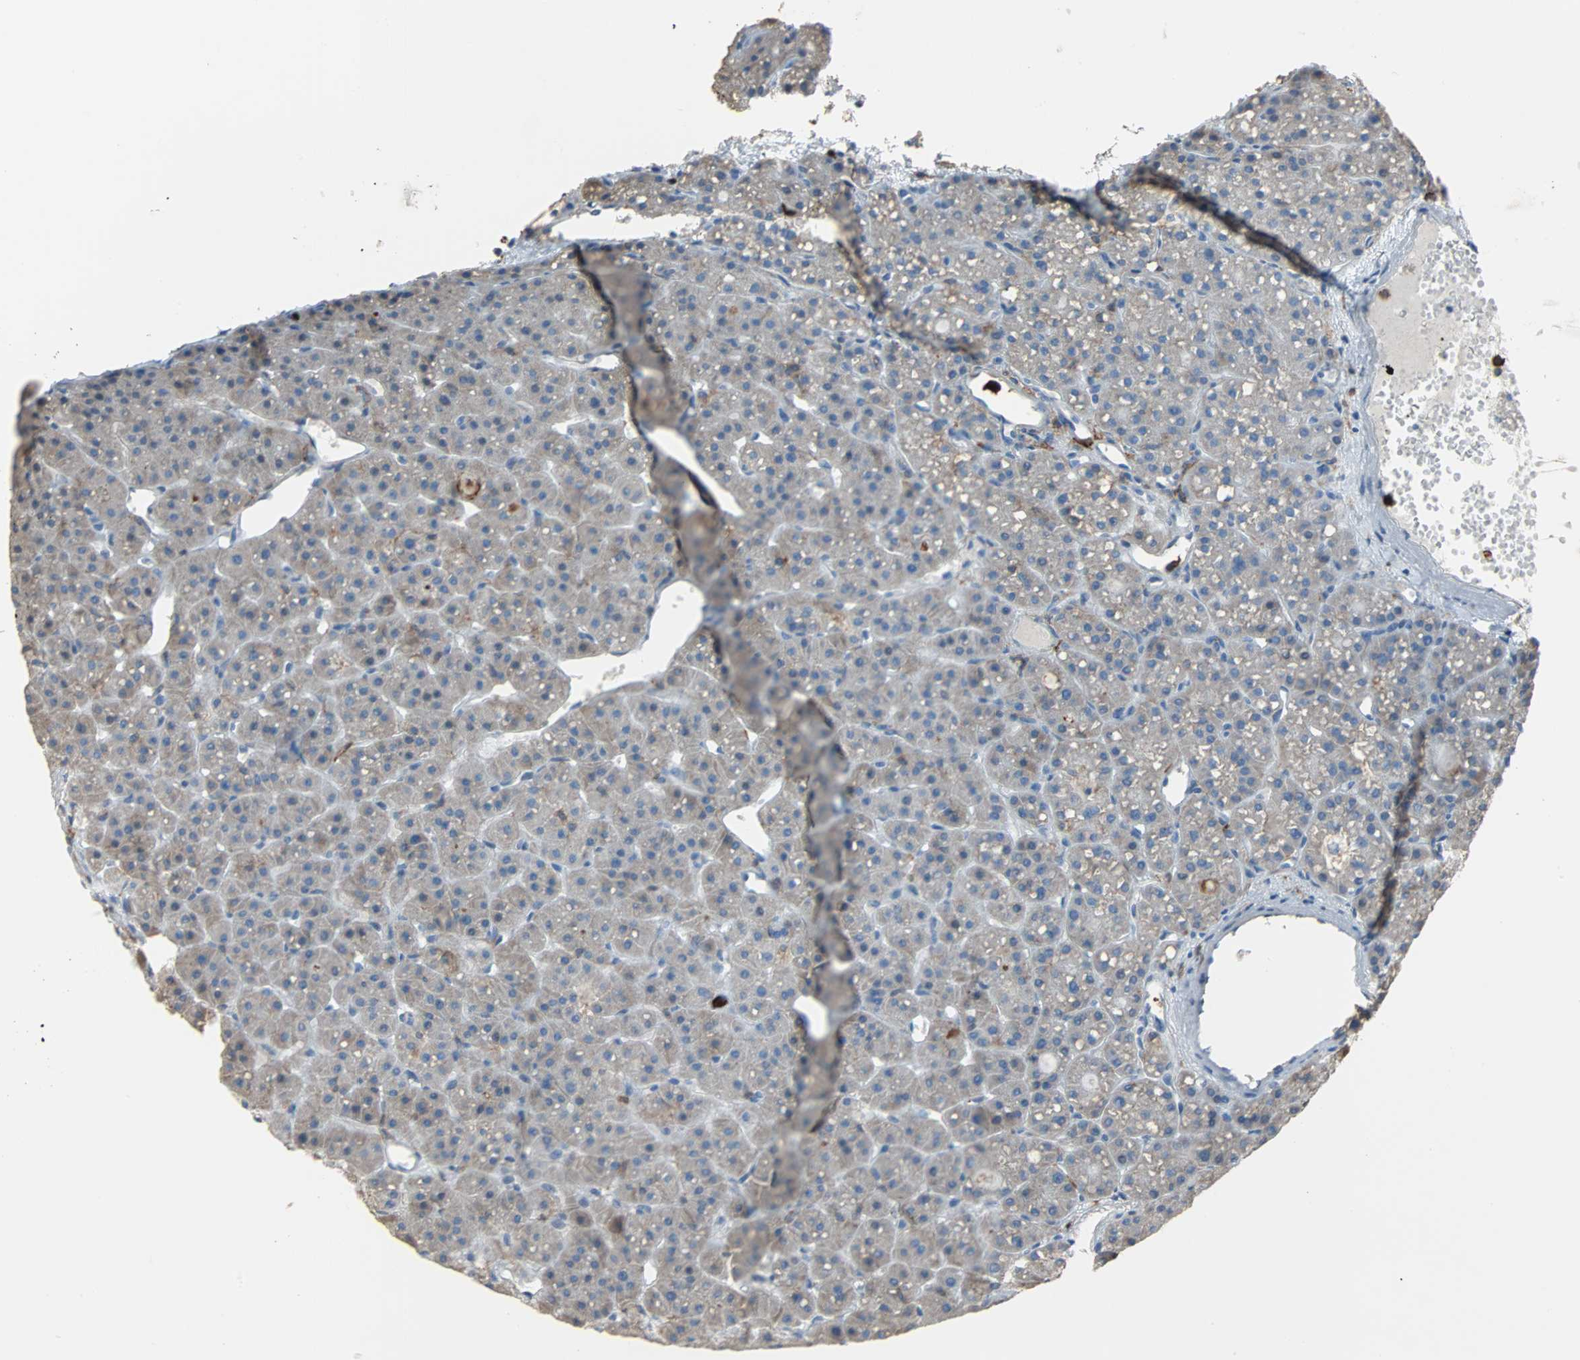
{"staining": {"intensity": "weak", "quantity": "<25%", "location": "cytoplasmic/membranous"}, "tissue": "parathyroid gland", "cell_type": "Glandular cells", "image_type": "normal", "snomed": [{"axis": "morphology", "description": "Normal tissue, NOS"}, {"axis": "topography", "description": "Parathyroid gland"}], "caption": "Histopathology image shows no significant protein positivity in glandular cells of unremarkable parathyroid gland.", "gene": "CLEC4A", "patient": {"sex": "female", "age": 76}}